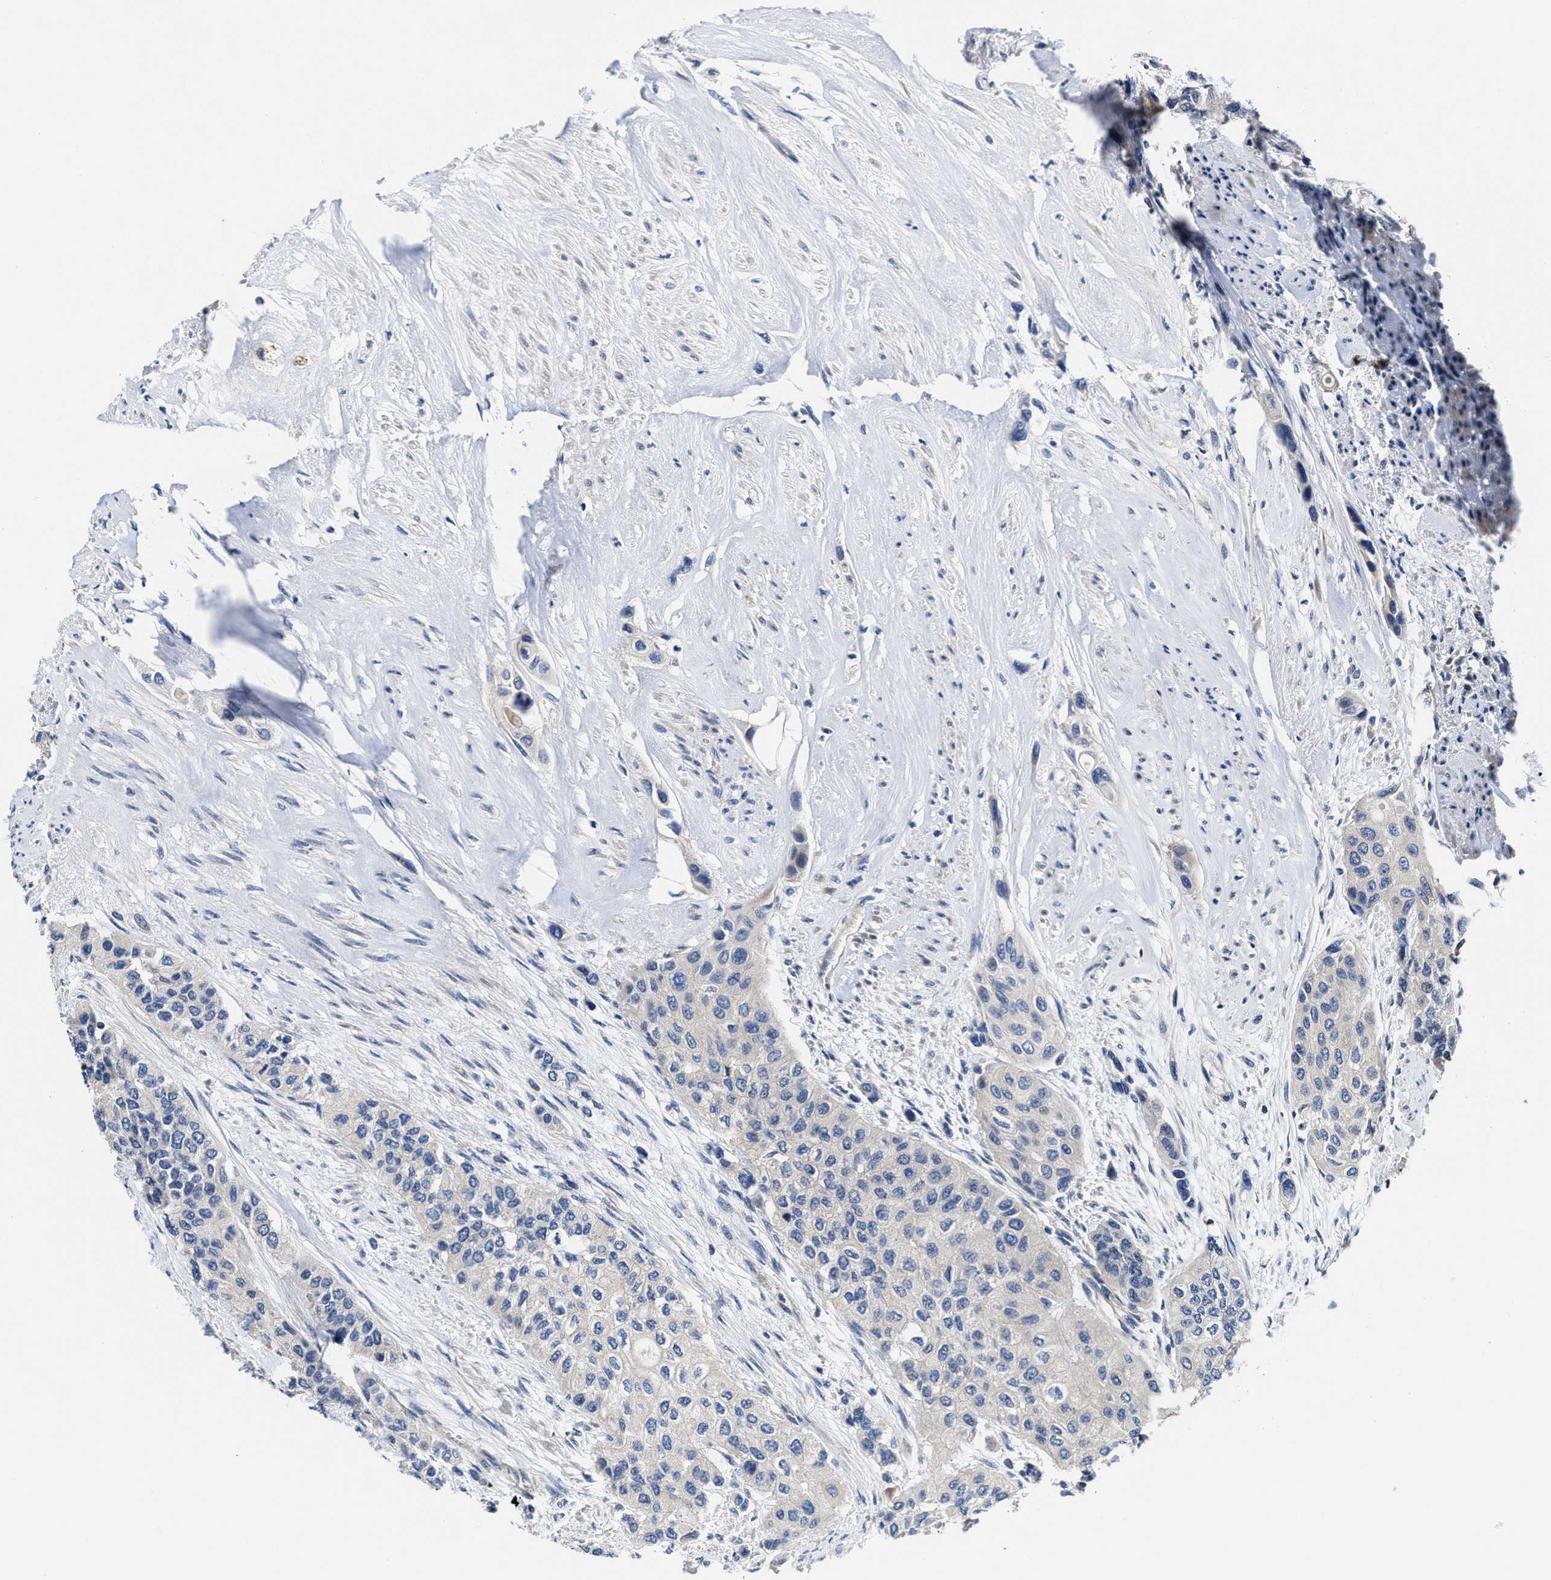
{"staining": {"intensity": "negative", "quantity": "none", "location": "none"}, "tissue": "urothelial cancer", "cell_type": "Tumor cells", "image_type": "cancer", "snomed": [{"axis": "morphology", "description": "Urothelial carcinoma, High grade"}, {"axis": "topography", "description": "Urinary bladder"}], "caption": "A histopathology image of urothelial cancer stained for a protein exhibits no brown staining in tumor cells. (Immunohistochemistry, brightfield microscopy, high magnification).", "gene": "TRAF6", "patient": {"sex": "female", "age": 56}}